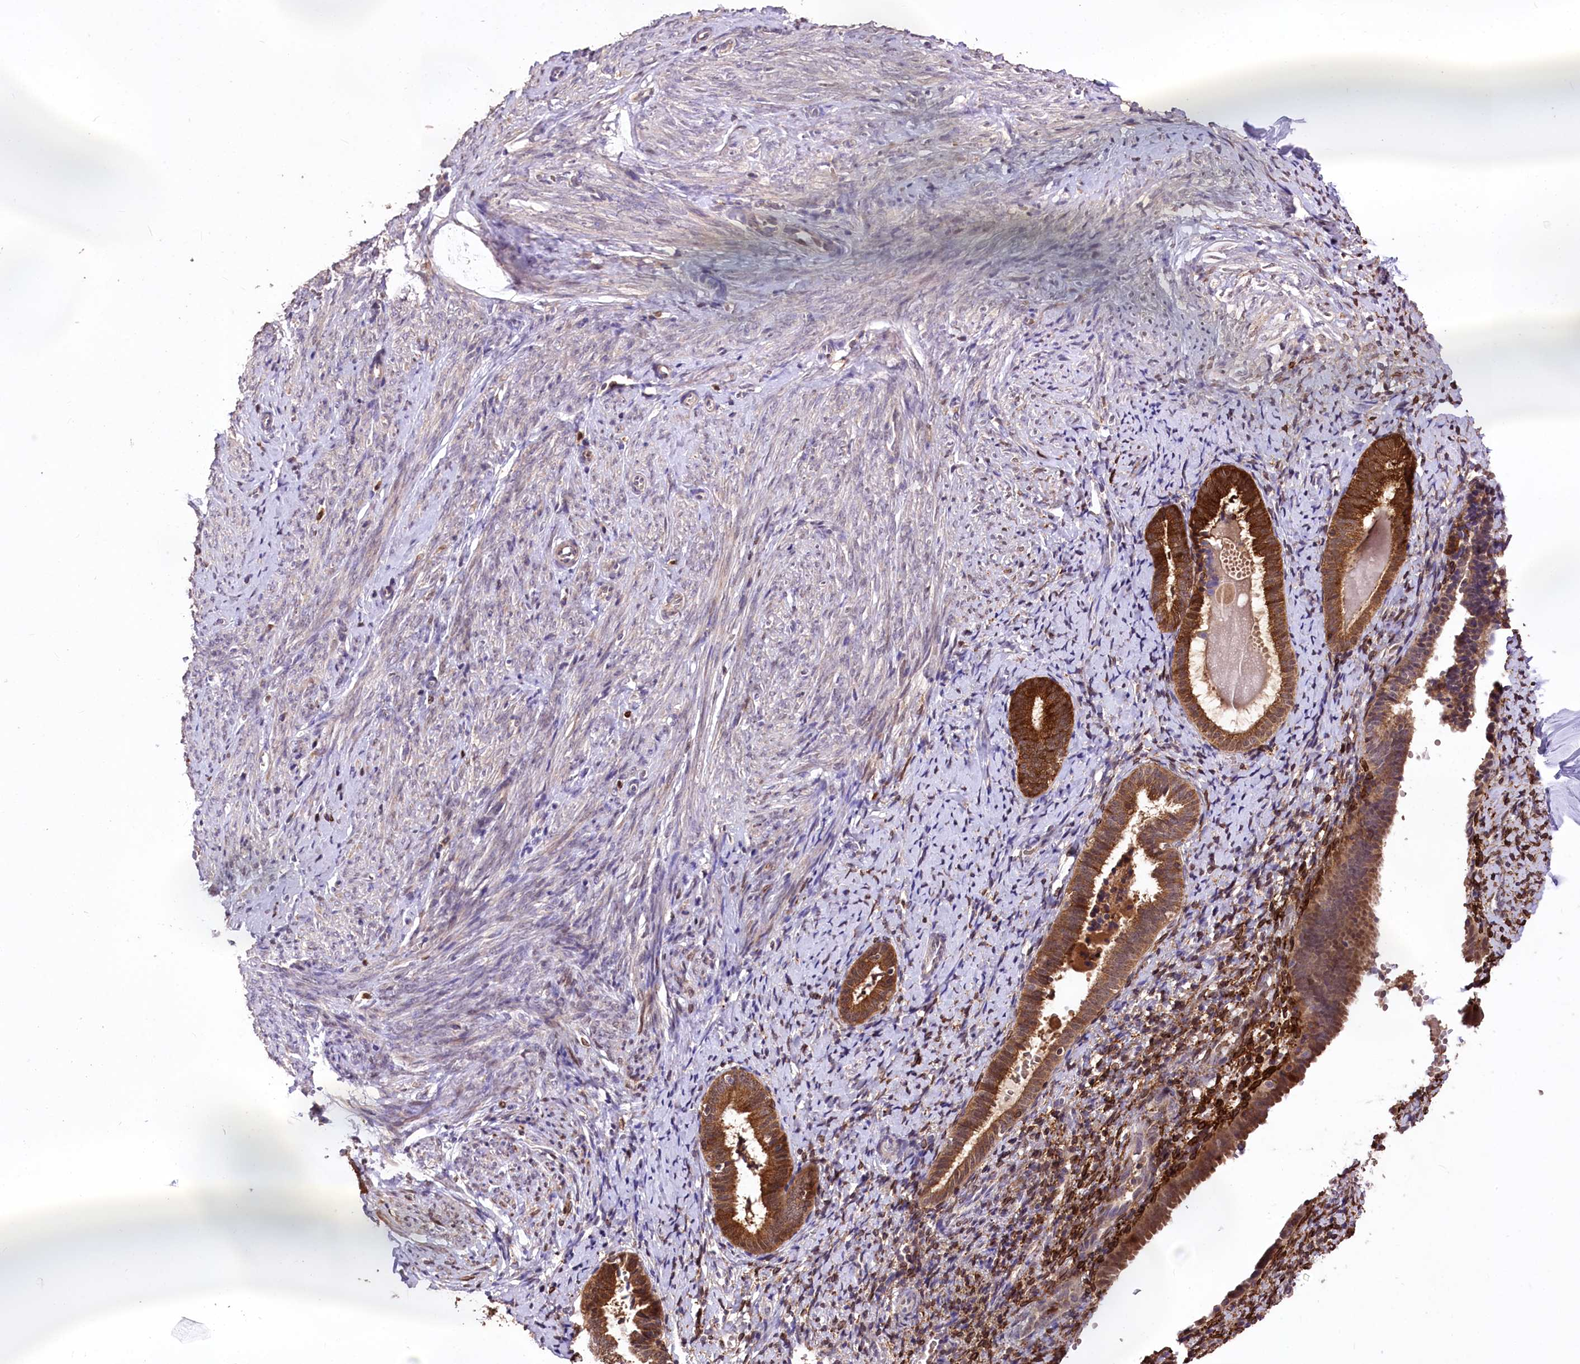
{"staining": {"intensity": "negative", "quantity": "none", "location": "none"}, "tissue": "endometrium", "cell_type": "Cells in endometrial stroma", "image_type": "normal", "snomed": [{"axis": "morphology", "description": "Normal tissue, NOS"}, {"axis": "topography", "description": "Endometrium"}], "caption": "The micrograph reveals no significant expression in cells in endometrial stroma of endometrium.", "gene": "SERGEF", "patient": {"sex": "female", "age": 72}}